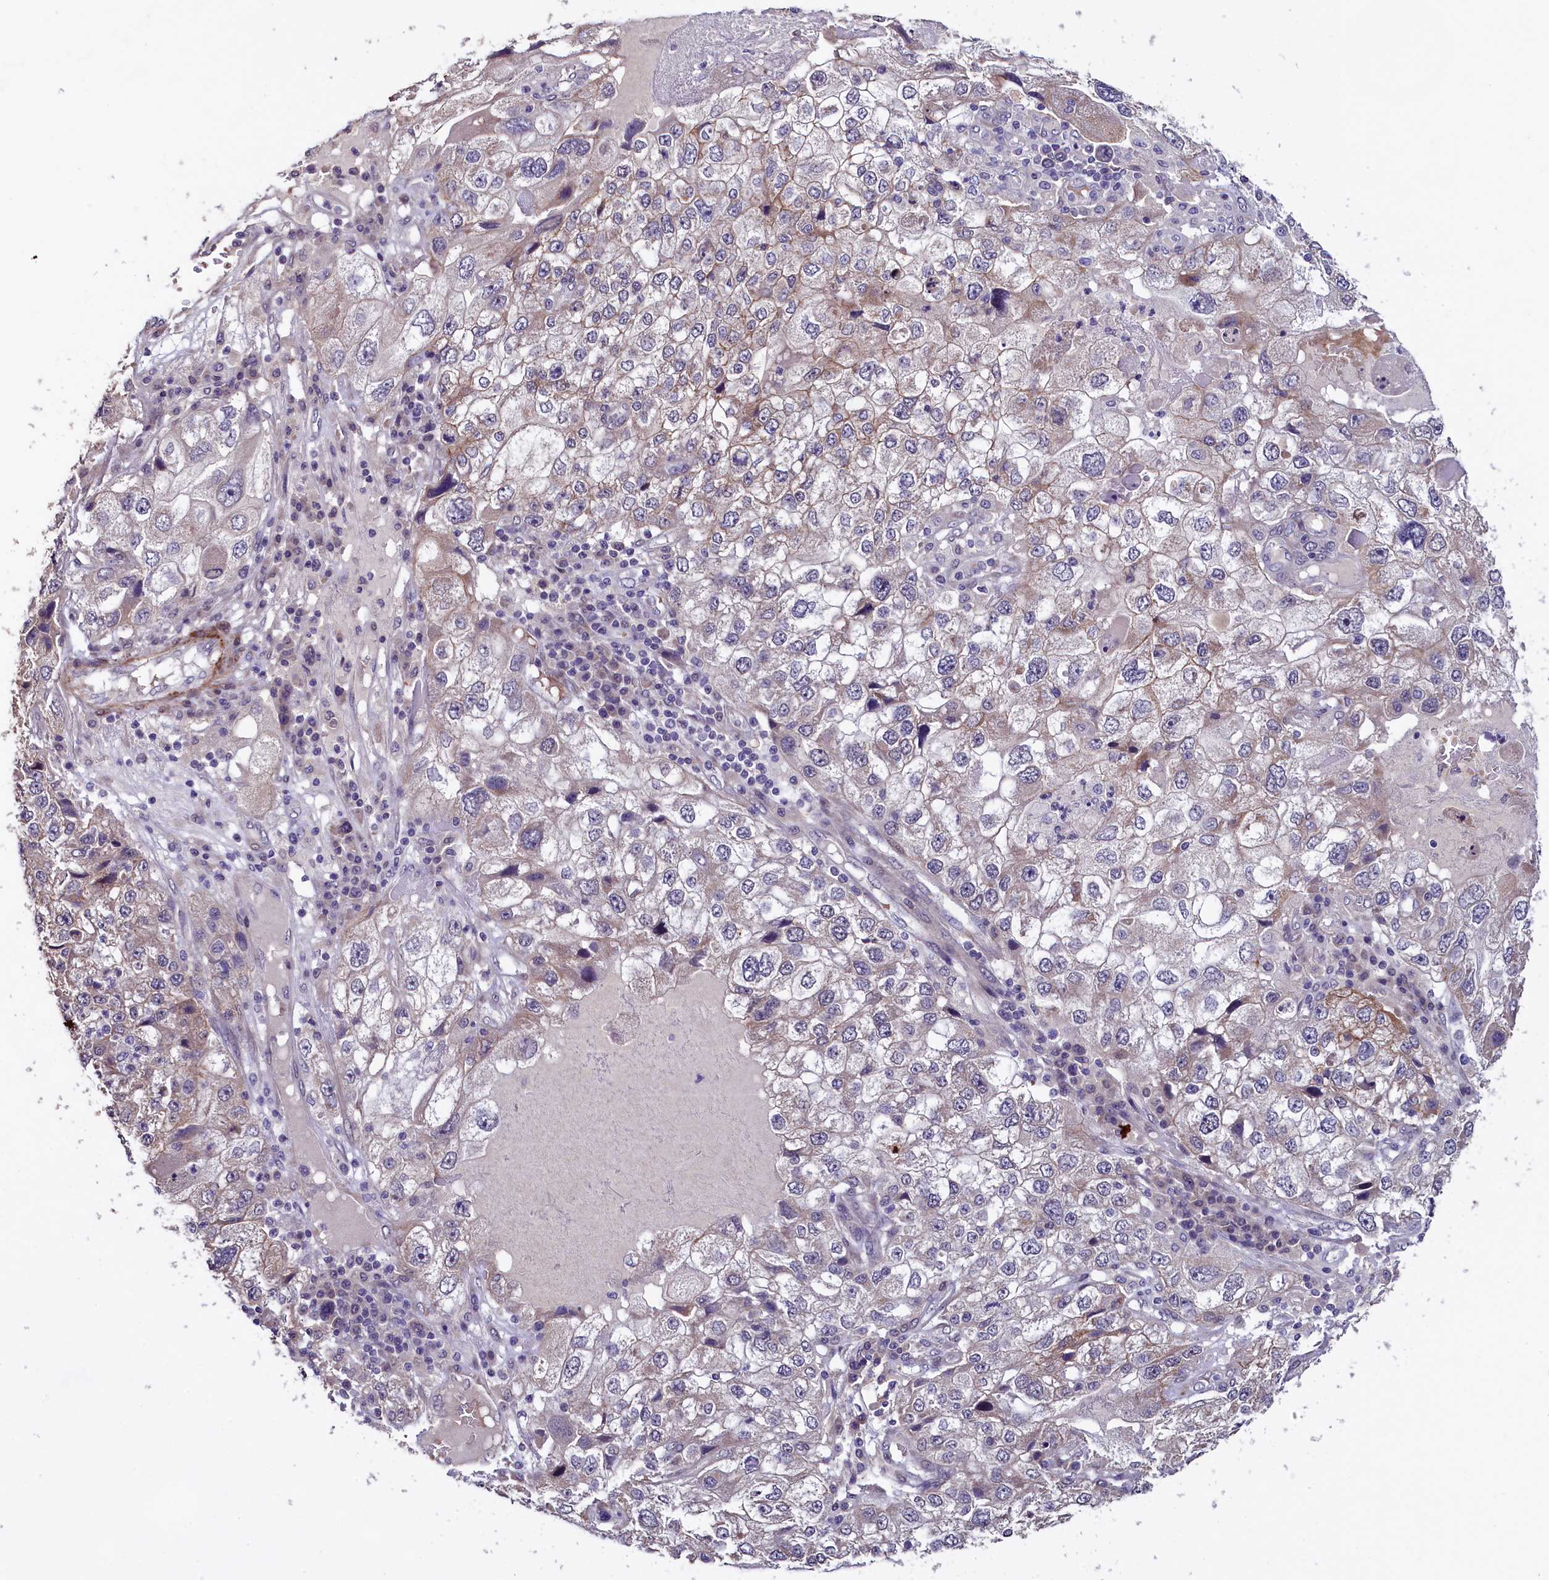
{"staining": {"intensity": "weak", "quantity": "25%-75%", "location": "cytoplasmic/membranous"}, "tissue": "endometrial cancer", "cell_type": "Tumor cells", "image_type": "cancer", "snomed": [{"axis": "morphology", "description": "Adenocarcinoma, NOS"}, {"axis": "topography", "description": "Endometrium"}], "caption": "A brown stain labels weak cytoplasmic/membranous expression of a protein in endometrial cancer tumor cells.", "gene": "SLC39A6", "patient": {"sex": "female", "age": 49}}